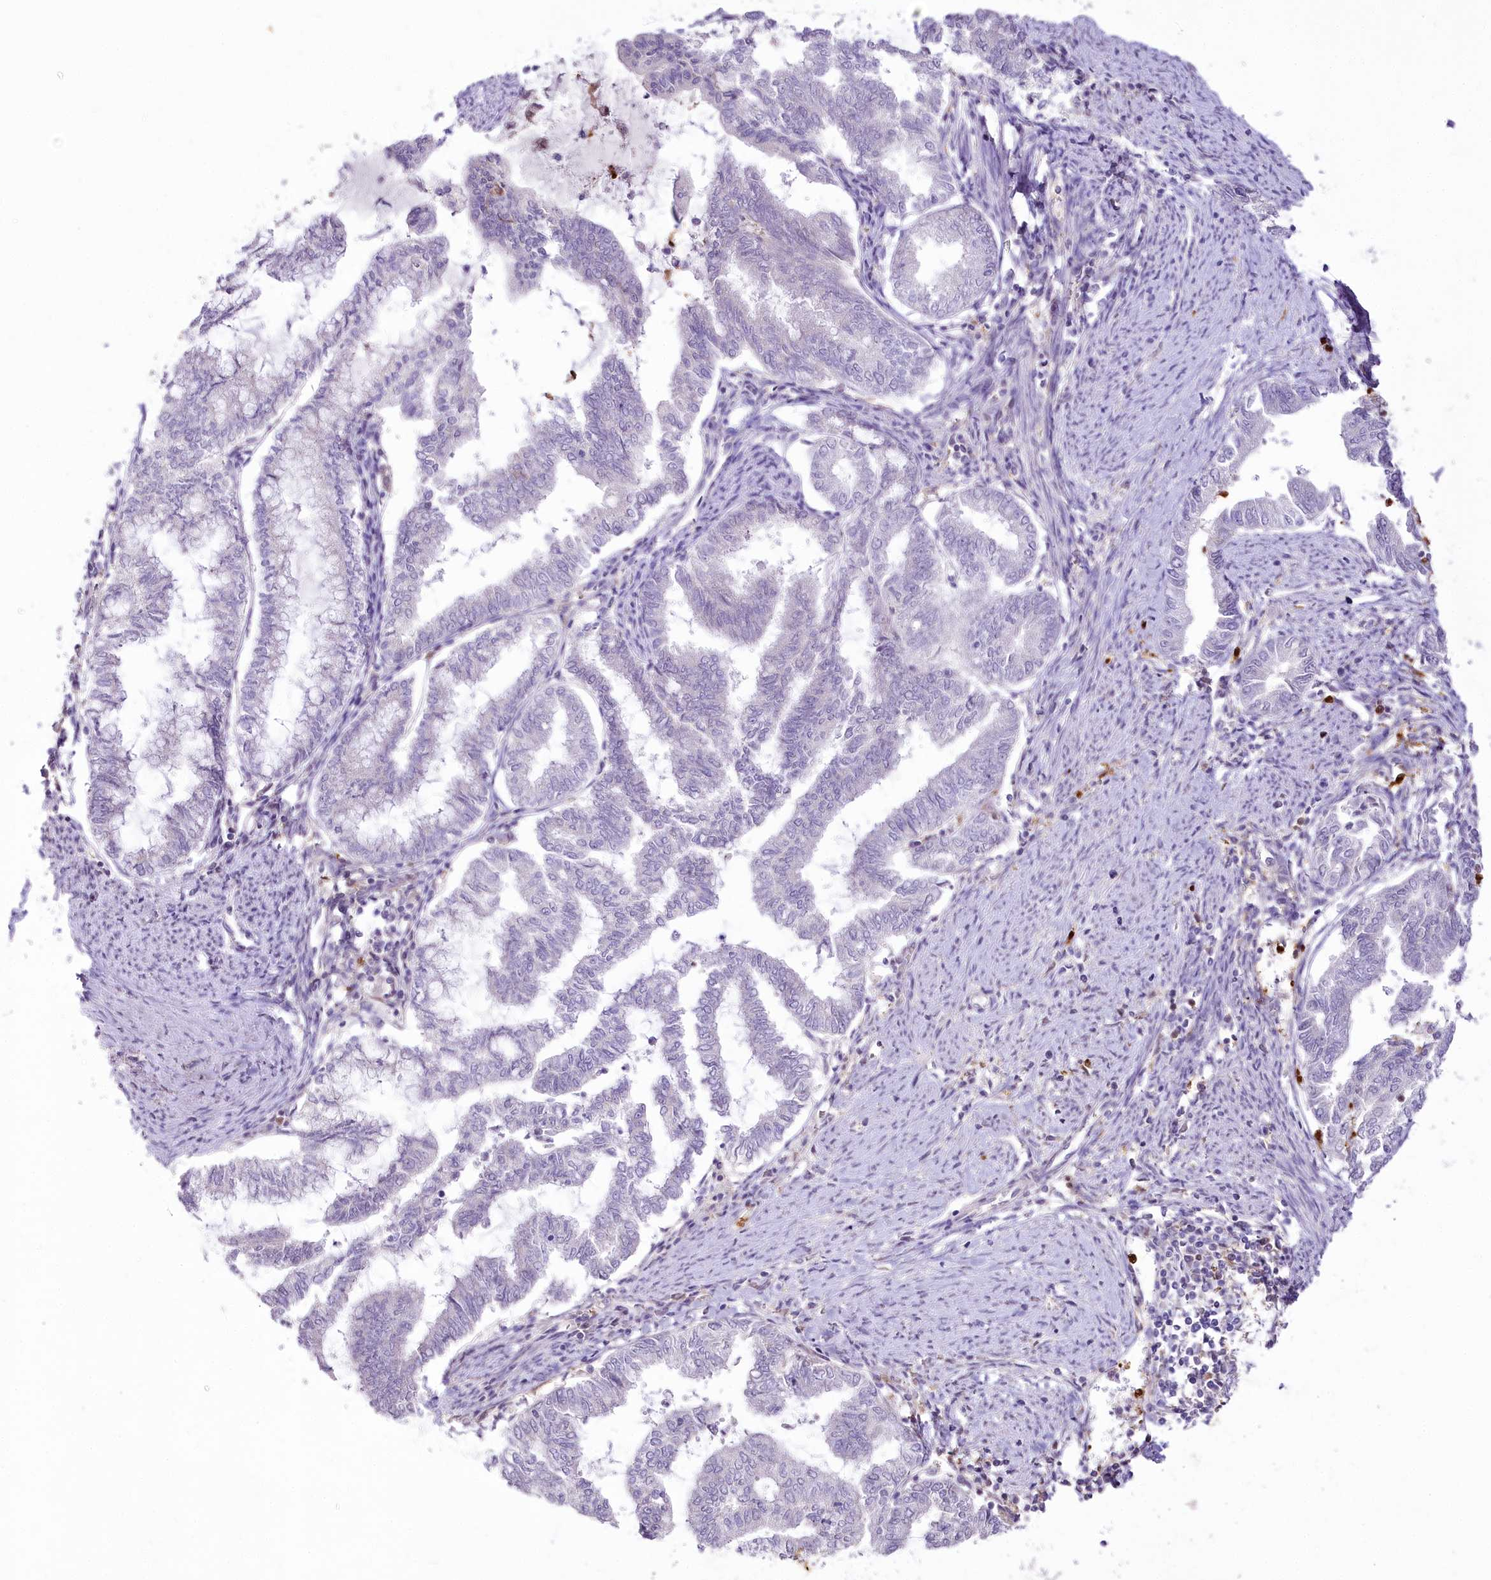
{"staining": {"intensity": "negative", "quantity": "none", "location": "none"}, "tissue": "endometrial cancer", "cell_type": "Tumor cells", "image_type": "cancer", "snomed": [{"axis": "morphology", "description": "Adenocarcinoma, NOS"}, {"axis": "topography", "description": "Endometrium"}], "caption": "The photomicrograph shows no significant staining in tumor cells of endometrial cancer (adenocarcinoma).", "gene": "DPYD", "patient": {"sex": "female", "age": 79}}